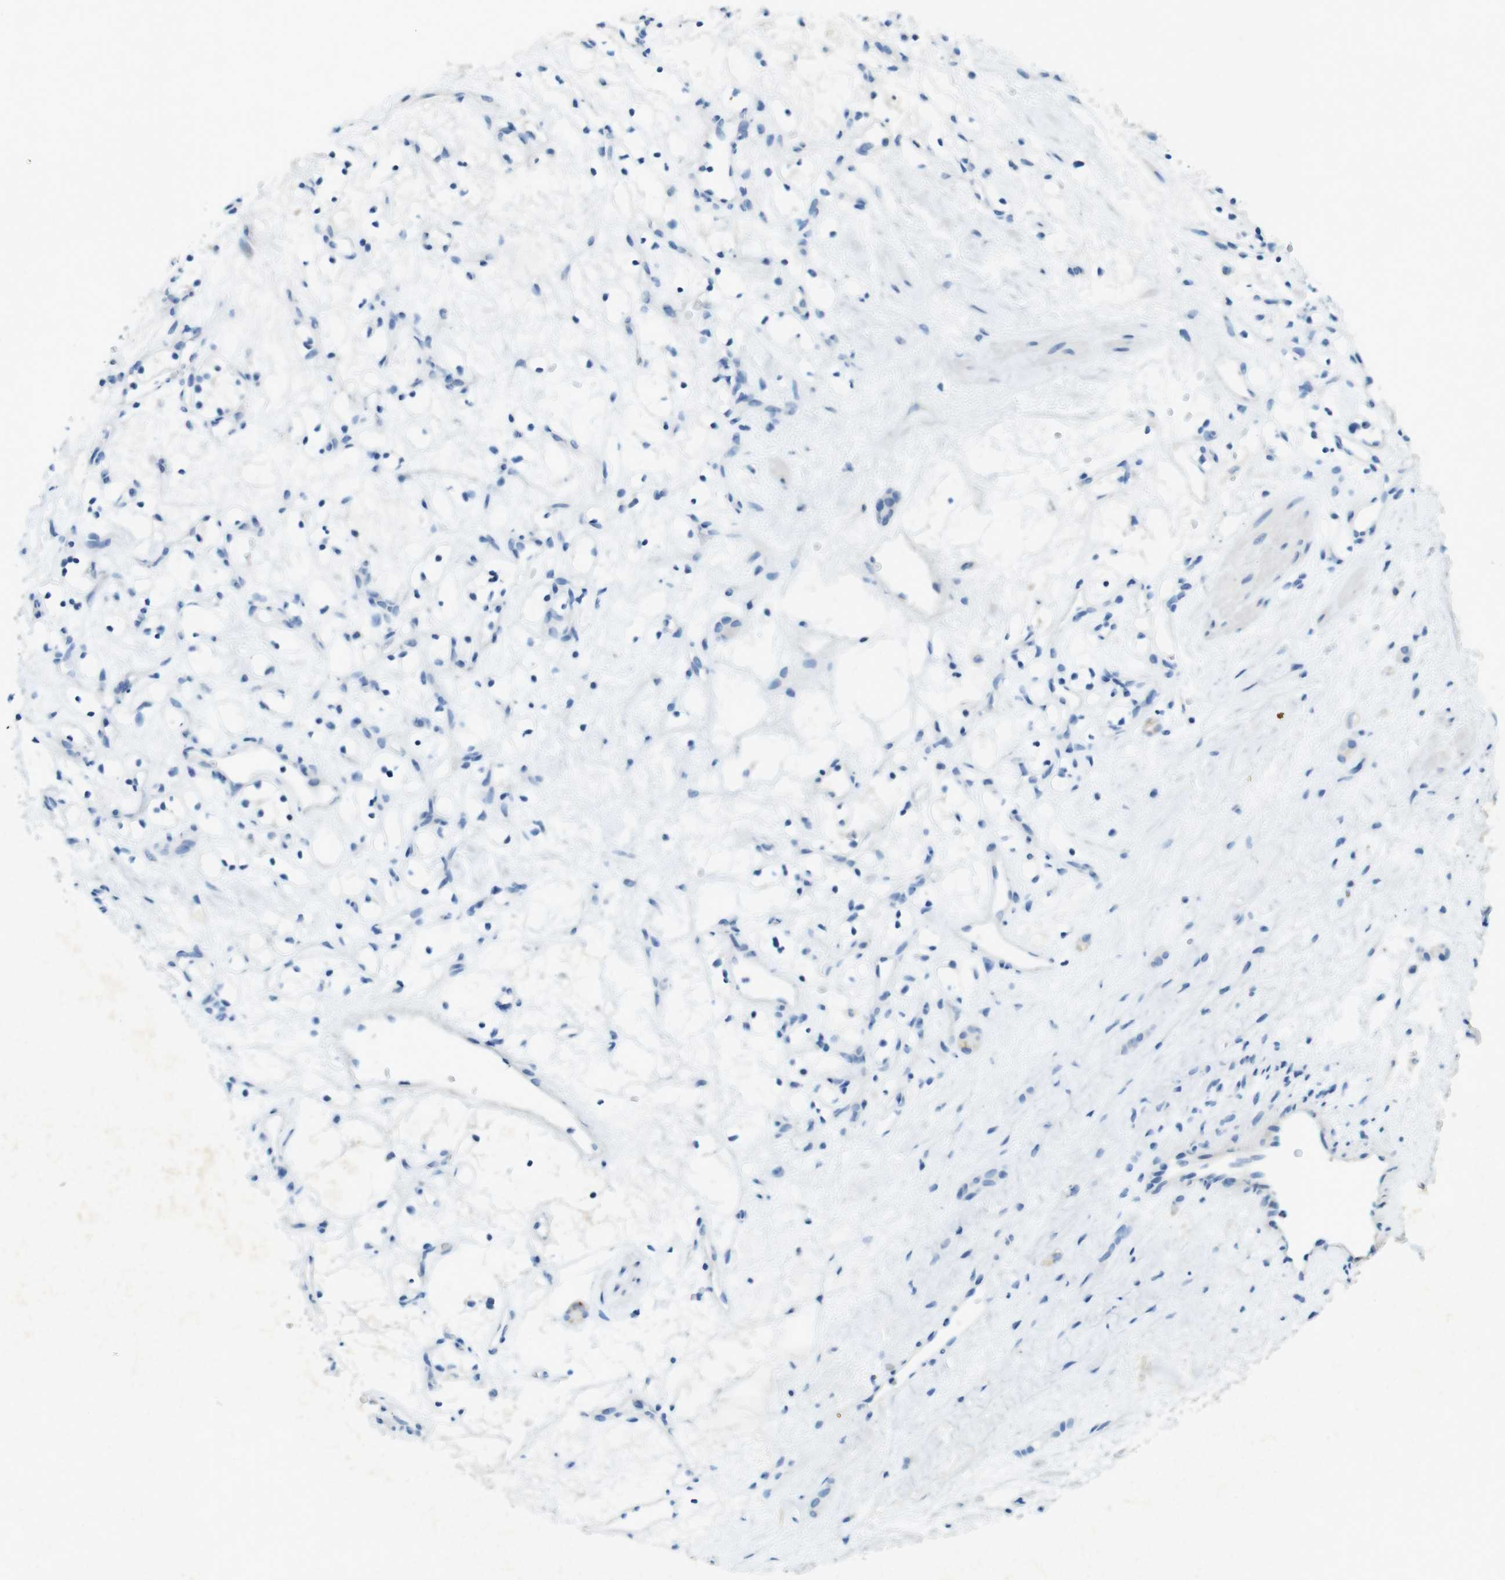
{"staining": {"intensity": "negative", "quantity": "none", "location": "none"}, "tissue": "renal cancer", "cell_type": "Tumor cells", "image_type": "cancer", "snomed": [{"axis": "morphology", "description": "Adenocarcinoma, NOS"}, {"axis": "topography", "description": "Kidney"}], "caption": "Protein analysis of renal cancer reveals no significant positivity in tumor cells.", "gene": "CD320", "patient": {"sex": "female", "age": 60}}